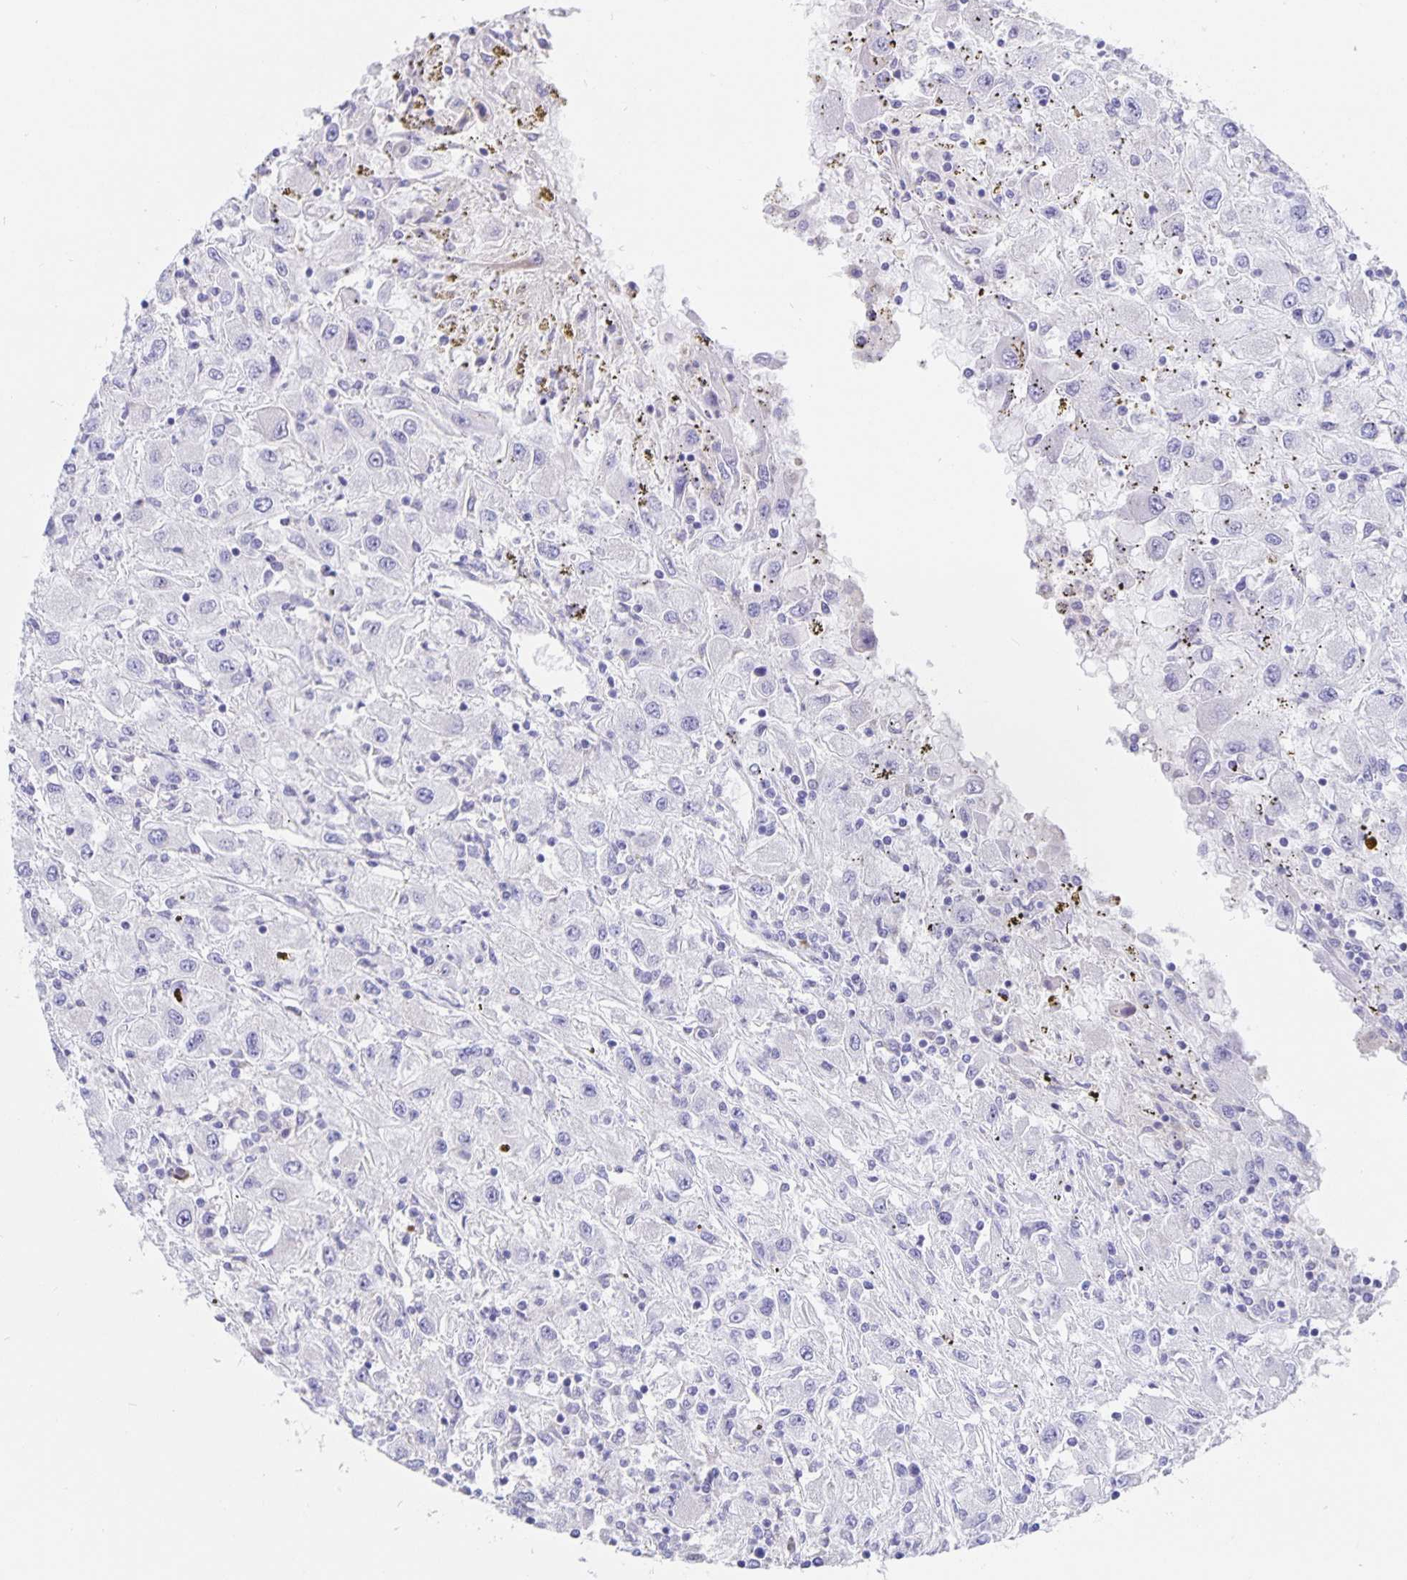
{"staining": {"intensity": "negative", "quantity": "none", "location": "none"}, "tissue": "renal cancer", "cell_type": "Tumor cells", "image_type": "cancer", "snomed": [{"axis": "morphology", "description": "Adenocarcinoma, NOS"}, {"axis": "topography", "description": "Kidney"}], "caption": "Human renal cancer (adenocarcinoma) stained for a protein using immunohistochemistry (IHC) shows no positivity in tumor cells.", "gene": "ERMN", "patient": {"sex": "female", "age": 67}}